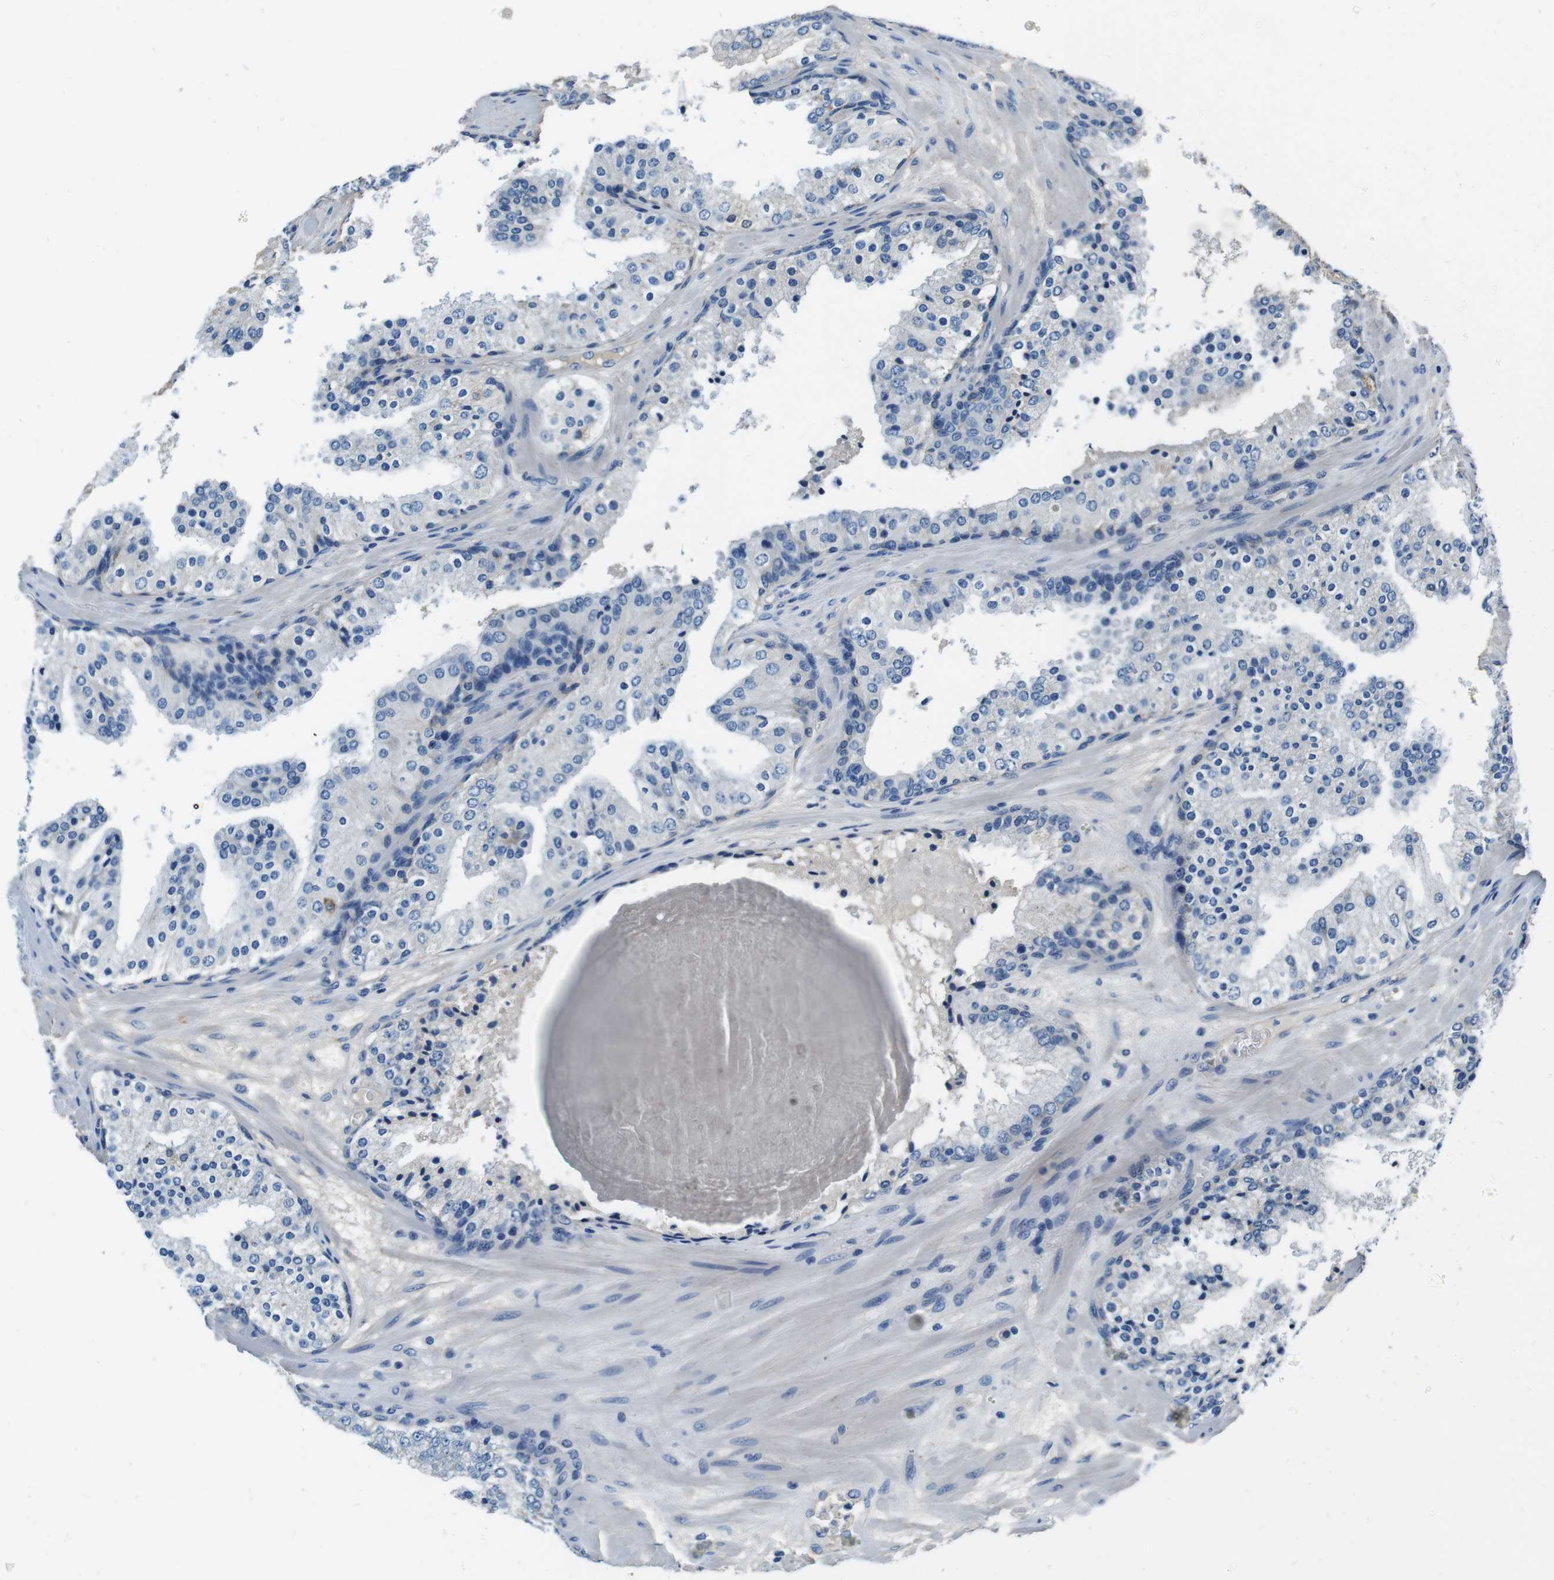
{"staining": {"intensity": "negative", "quantity": "none", "location": "none"}, "tissue": "prostate cancer", "cell_type": "Tumor cells", "image_type": "cancer", "snomed": [{"axis": "morphology", "description": "Adenocarcinoma, High grade"}, {"axis": "topography", "description": "Prostate"}], "caption": "There is no significant expression in tumor cells of adenocarcinoma (high-grade) (prostate).", "gene": "CASQ1", "patient": {"sex": "male", "age": 65}}